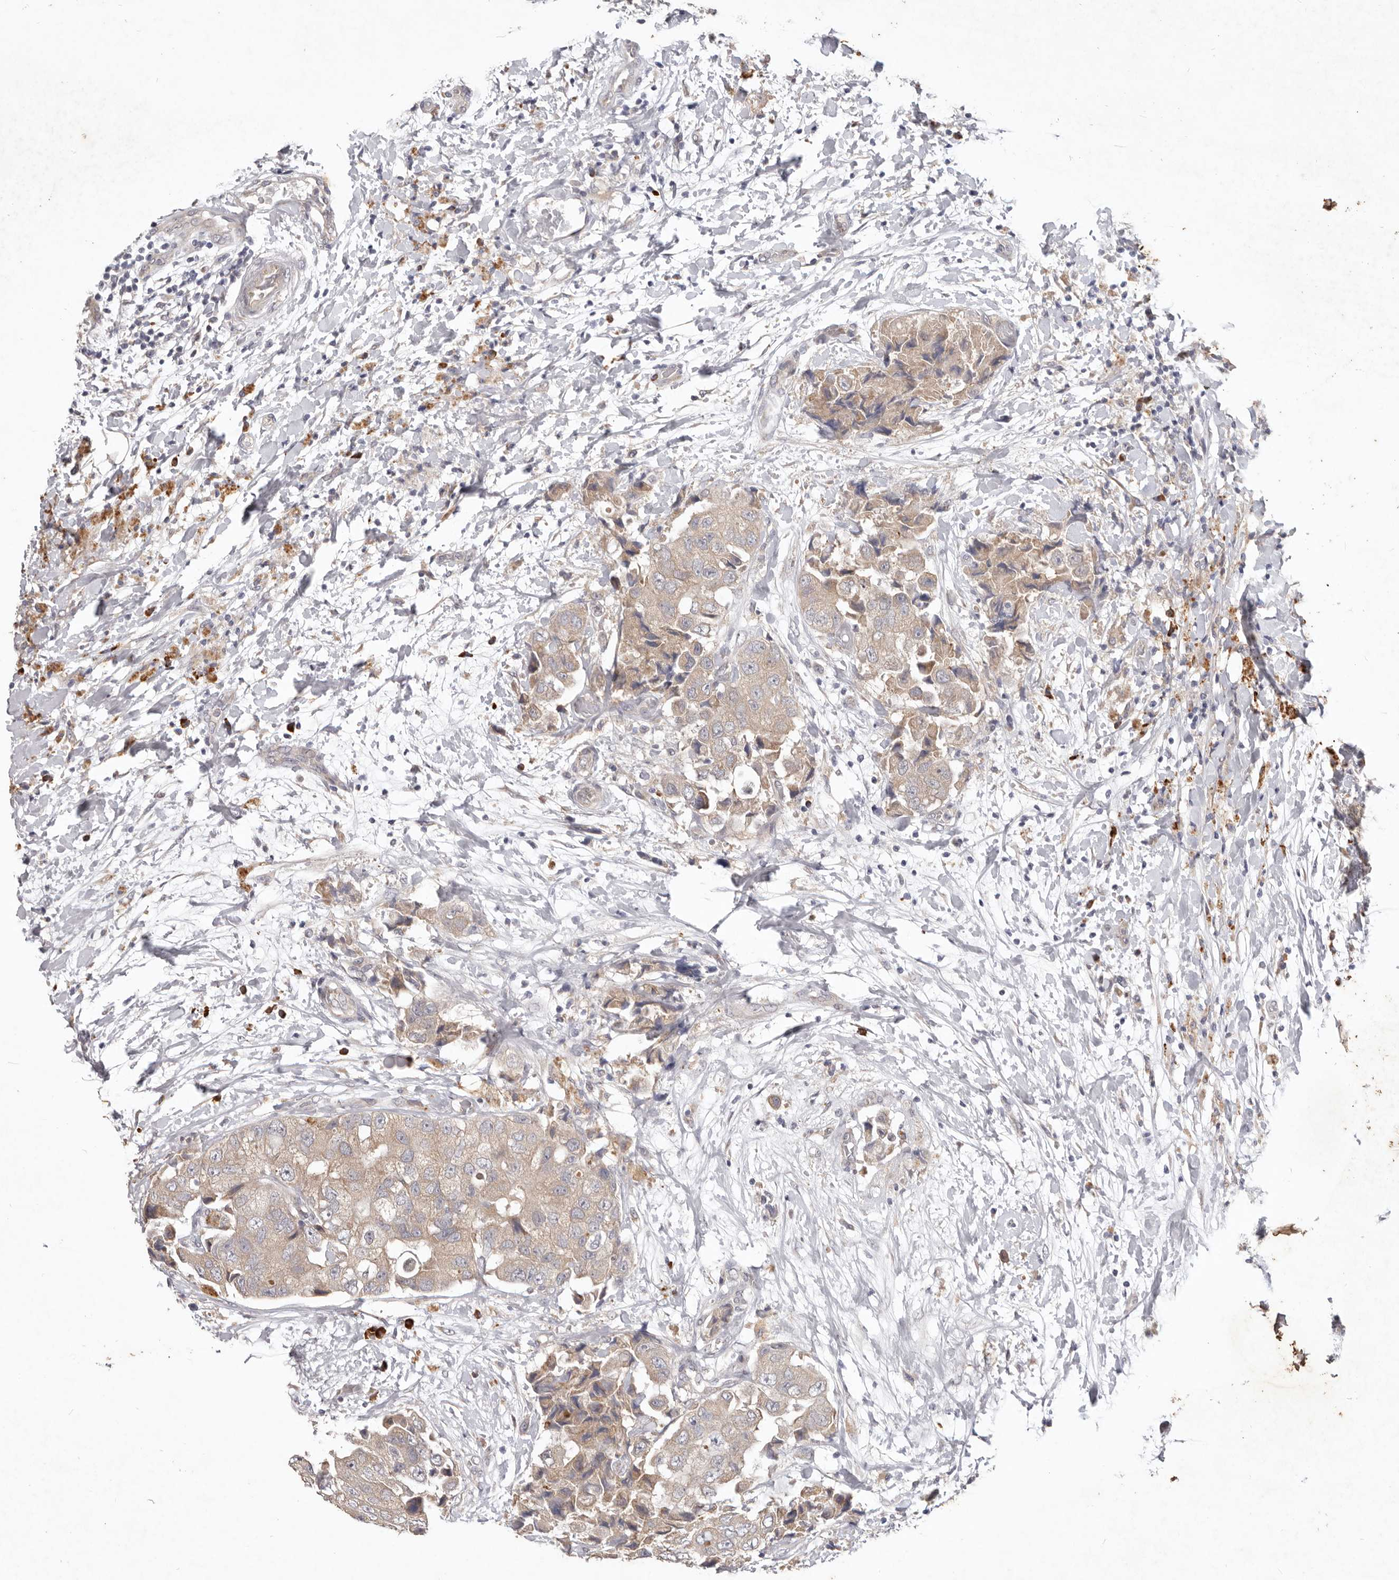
{"staining": {"intensity": "weak", "quantity": ">75%", "location": "cytoplasmic/membranous"}, "tissue": "breast cancer", "cell_type": "Tumor cells", "image_type": "cancer", "snomed": [{"axis": "morphology", "description": "Normal tissue, NOS"}, {"axis": "morphology", "description": "Duct carcinoma"}, {"axis": "topography", "description": "Breast"}], "caption": "Immunohistochemical staining of human breast cancer shows low levels of weak cytoplasmic/membranous protein staining in about >75% of tumor cells. The staining was performed using DAB to visualize the protein expression in brown, while the nuclei were stained in blue with hematoxylin (Magnification: 20x).", "gene": "WDR77", "patient": {"sex": "female", "age": 62}}